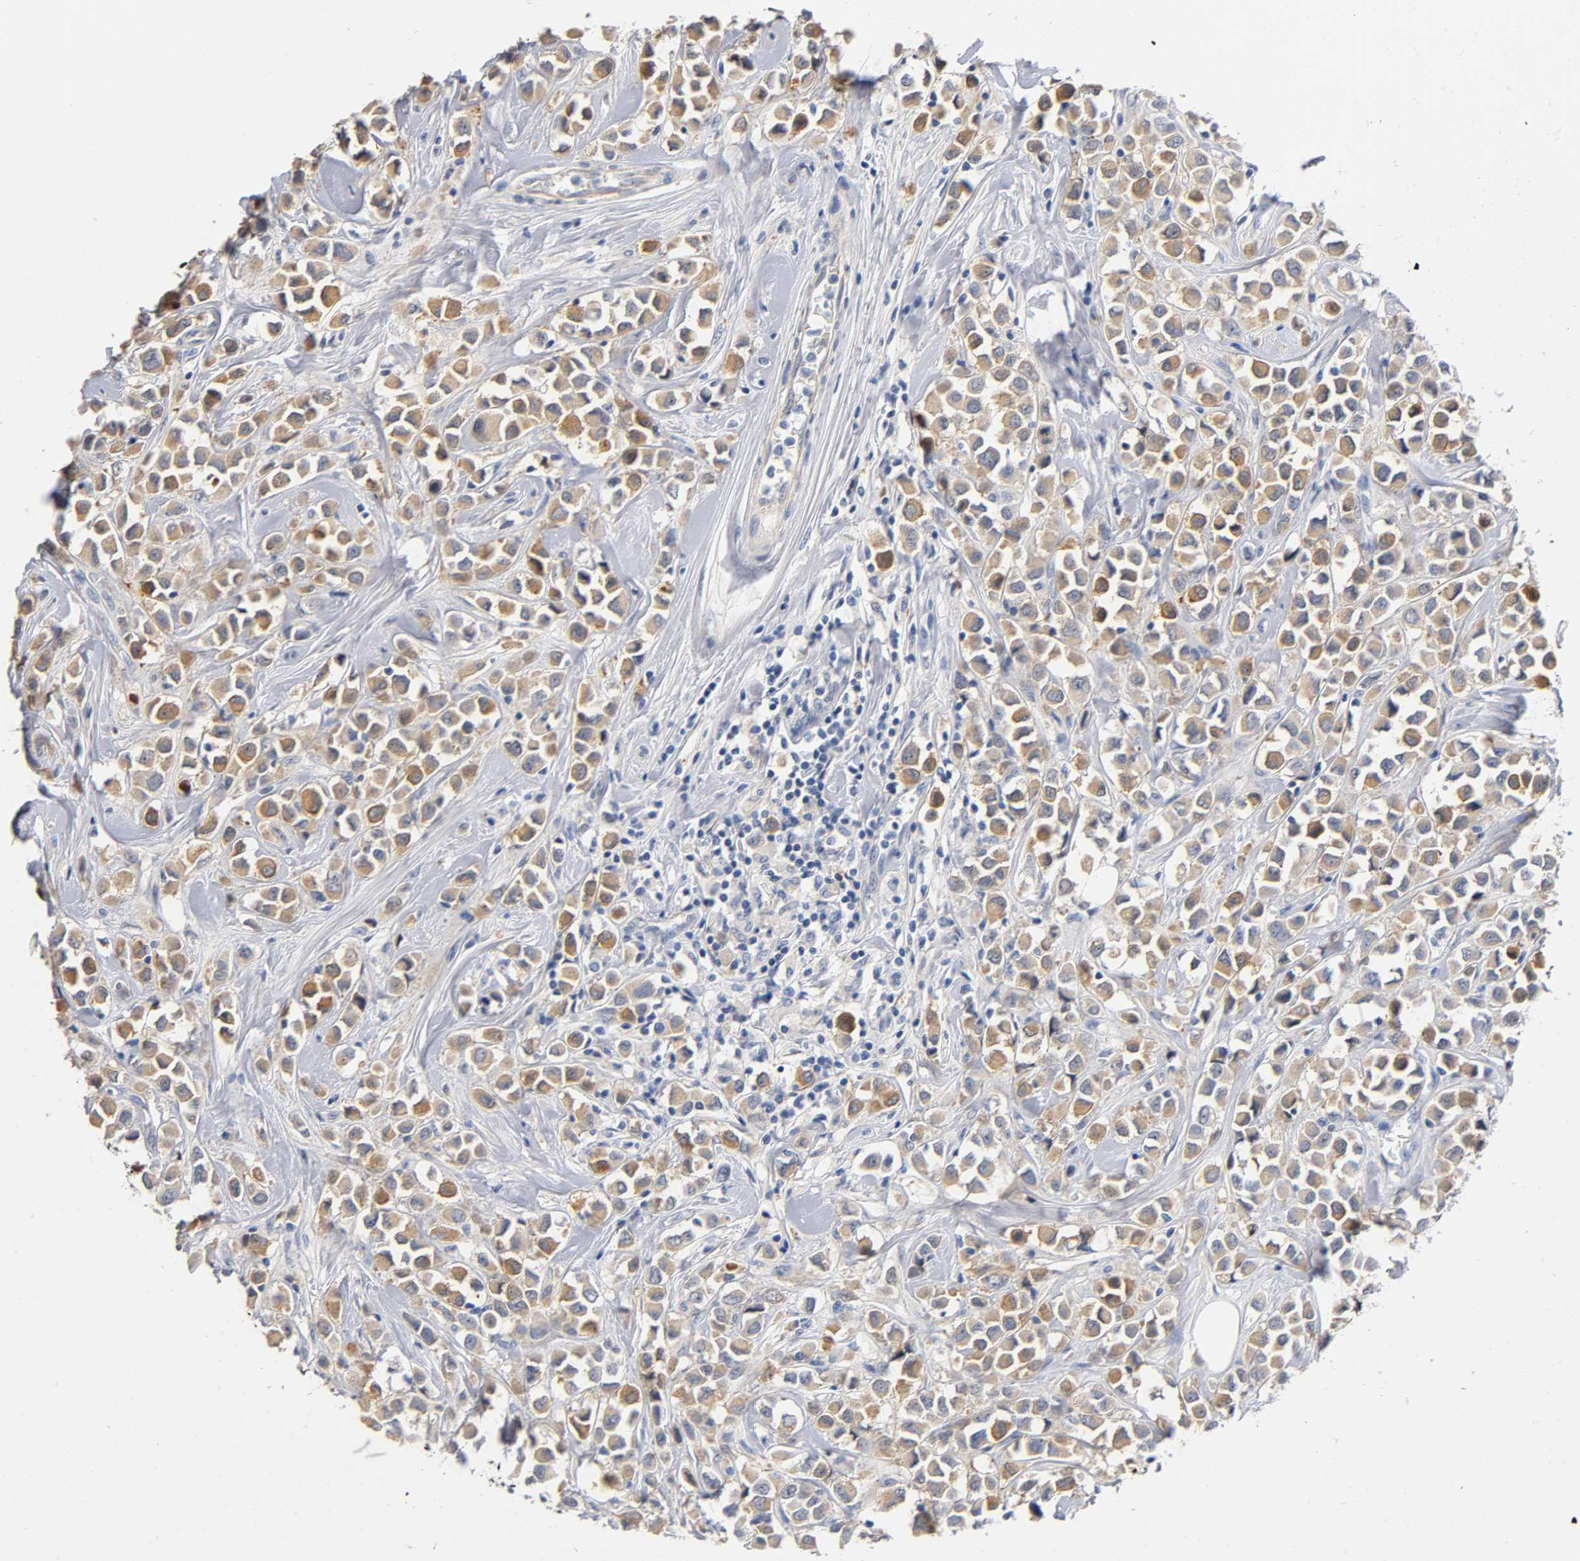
{"staining": {"intensity": "moderate", "quantity": ">75%", "location": "cytoplasmic/membranous"}, "tissue": "breast cancer", "cell_type": "Tumor cells", "image_type": "cancer", "snomed": [{"axis": "morphology", "description": "Duct carcinoma"}, {"axis": "topography", "description": "Breast"}], "caption": "Human breast cancer (infiltrating ductal carcinoma) stained with a brown dye shows moderate cytoplasmic/membranous positive staining in about >75% of tumor cells.", "gene": "TNC", "patient": {"sex": "female", "age": 61}}